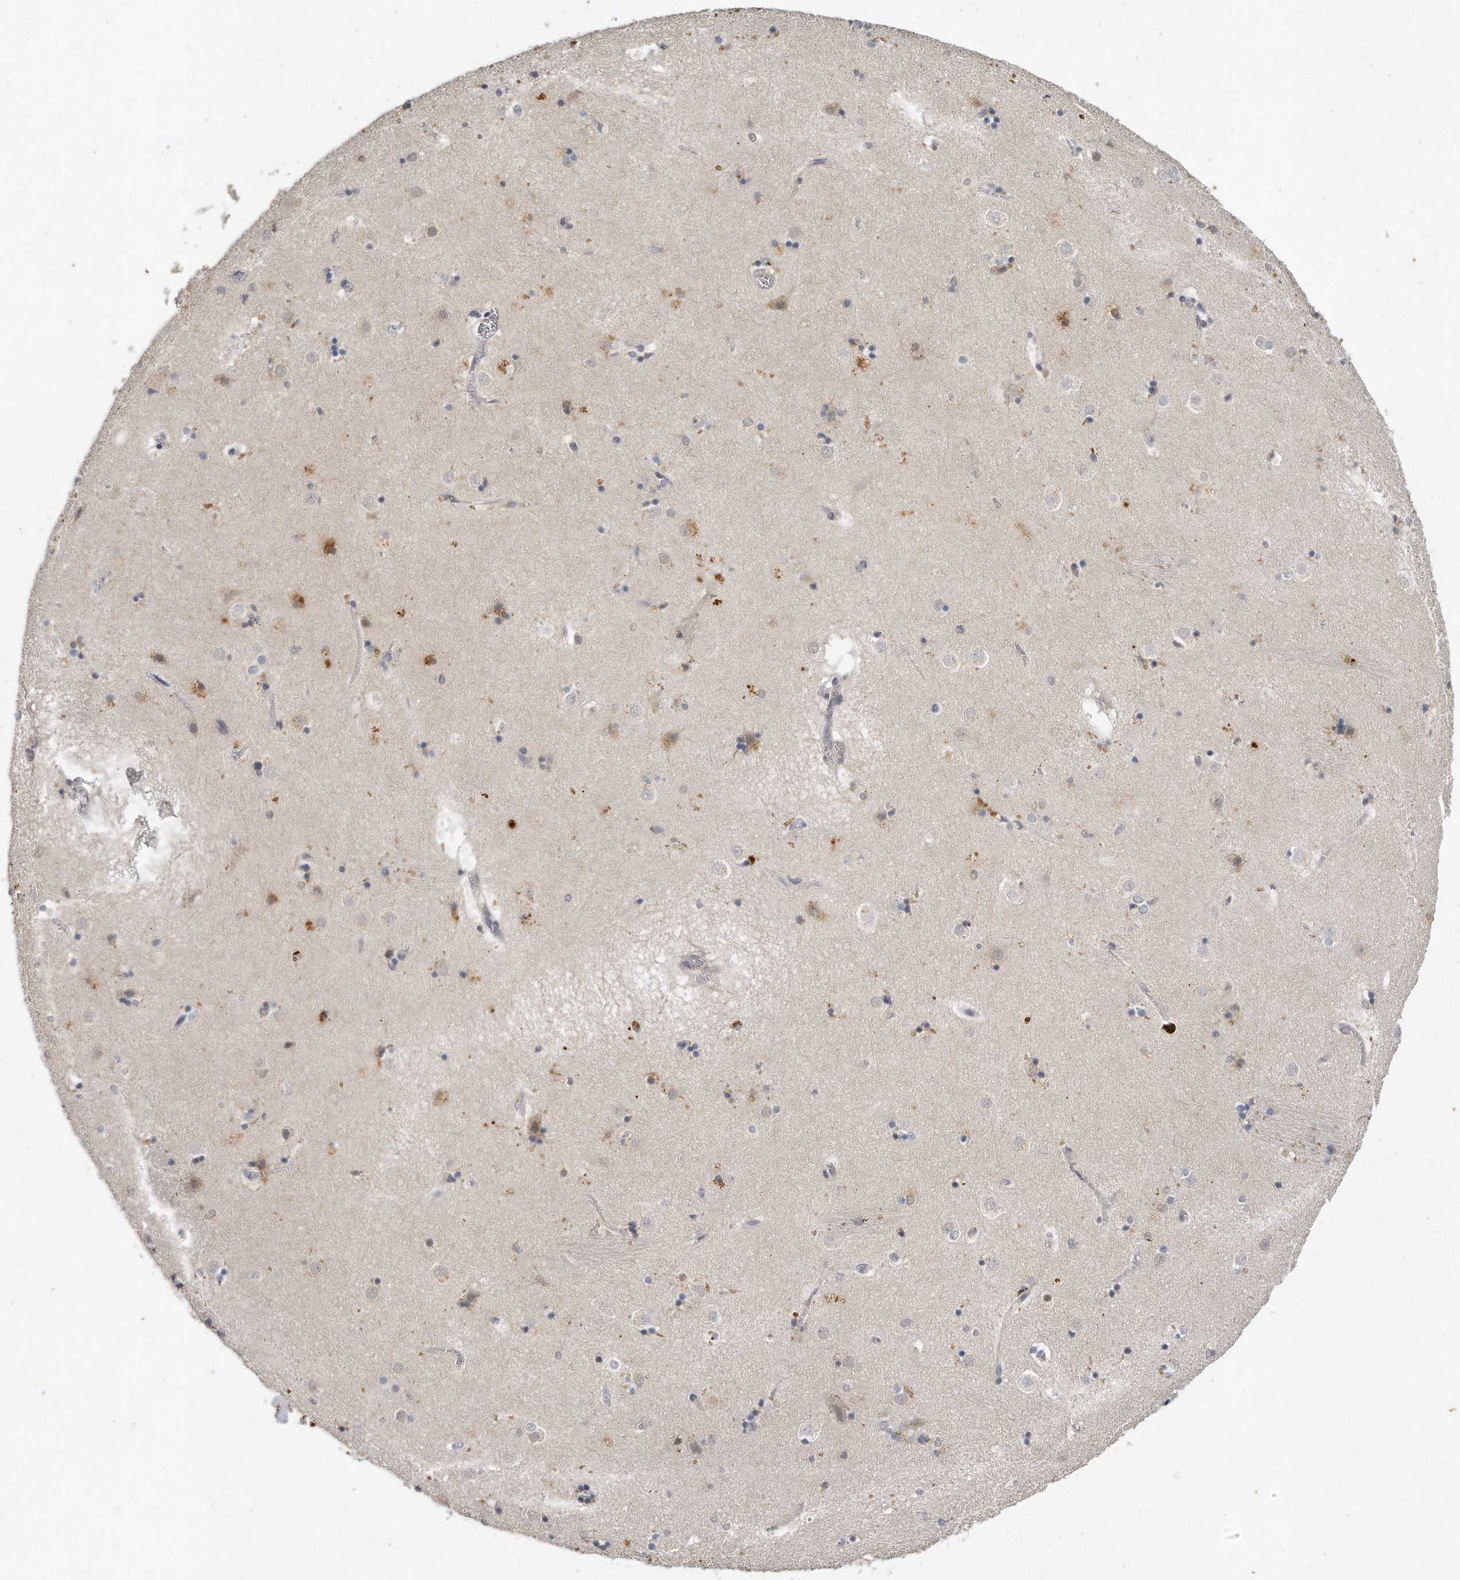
{"staining": {"intensity": "moderate", "quantity": "<25%", "location": "cytoplasmic/membranous"}, "tissue": "caudate", "cell_type": "Glial cells", "image_type": "normal", "snomed": [{"axis": "morphology", "description": "Normal tissue, NOS"}, {"axis": "topography", "description": "Lateral ventricle wall"}], "caption": "The photomicrograph demonstrates a brown stain indicating the presence of a protein in the cytoplasmic/membranous of glial cells in caudate.", "gene": "CAMK1", "patient": {"sex": "male", "age": 70}}